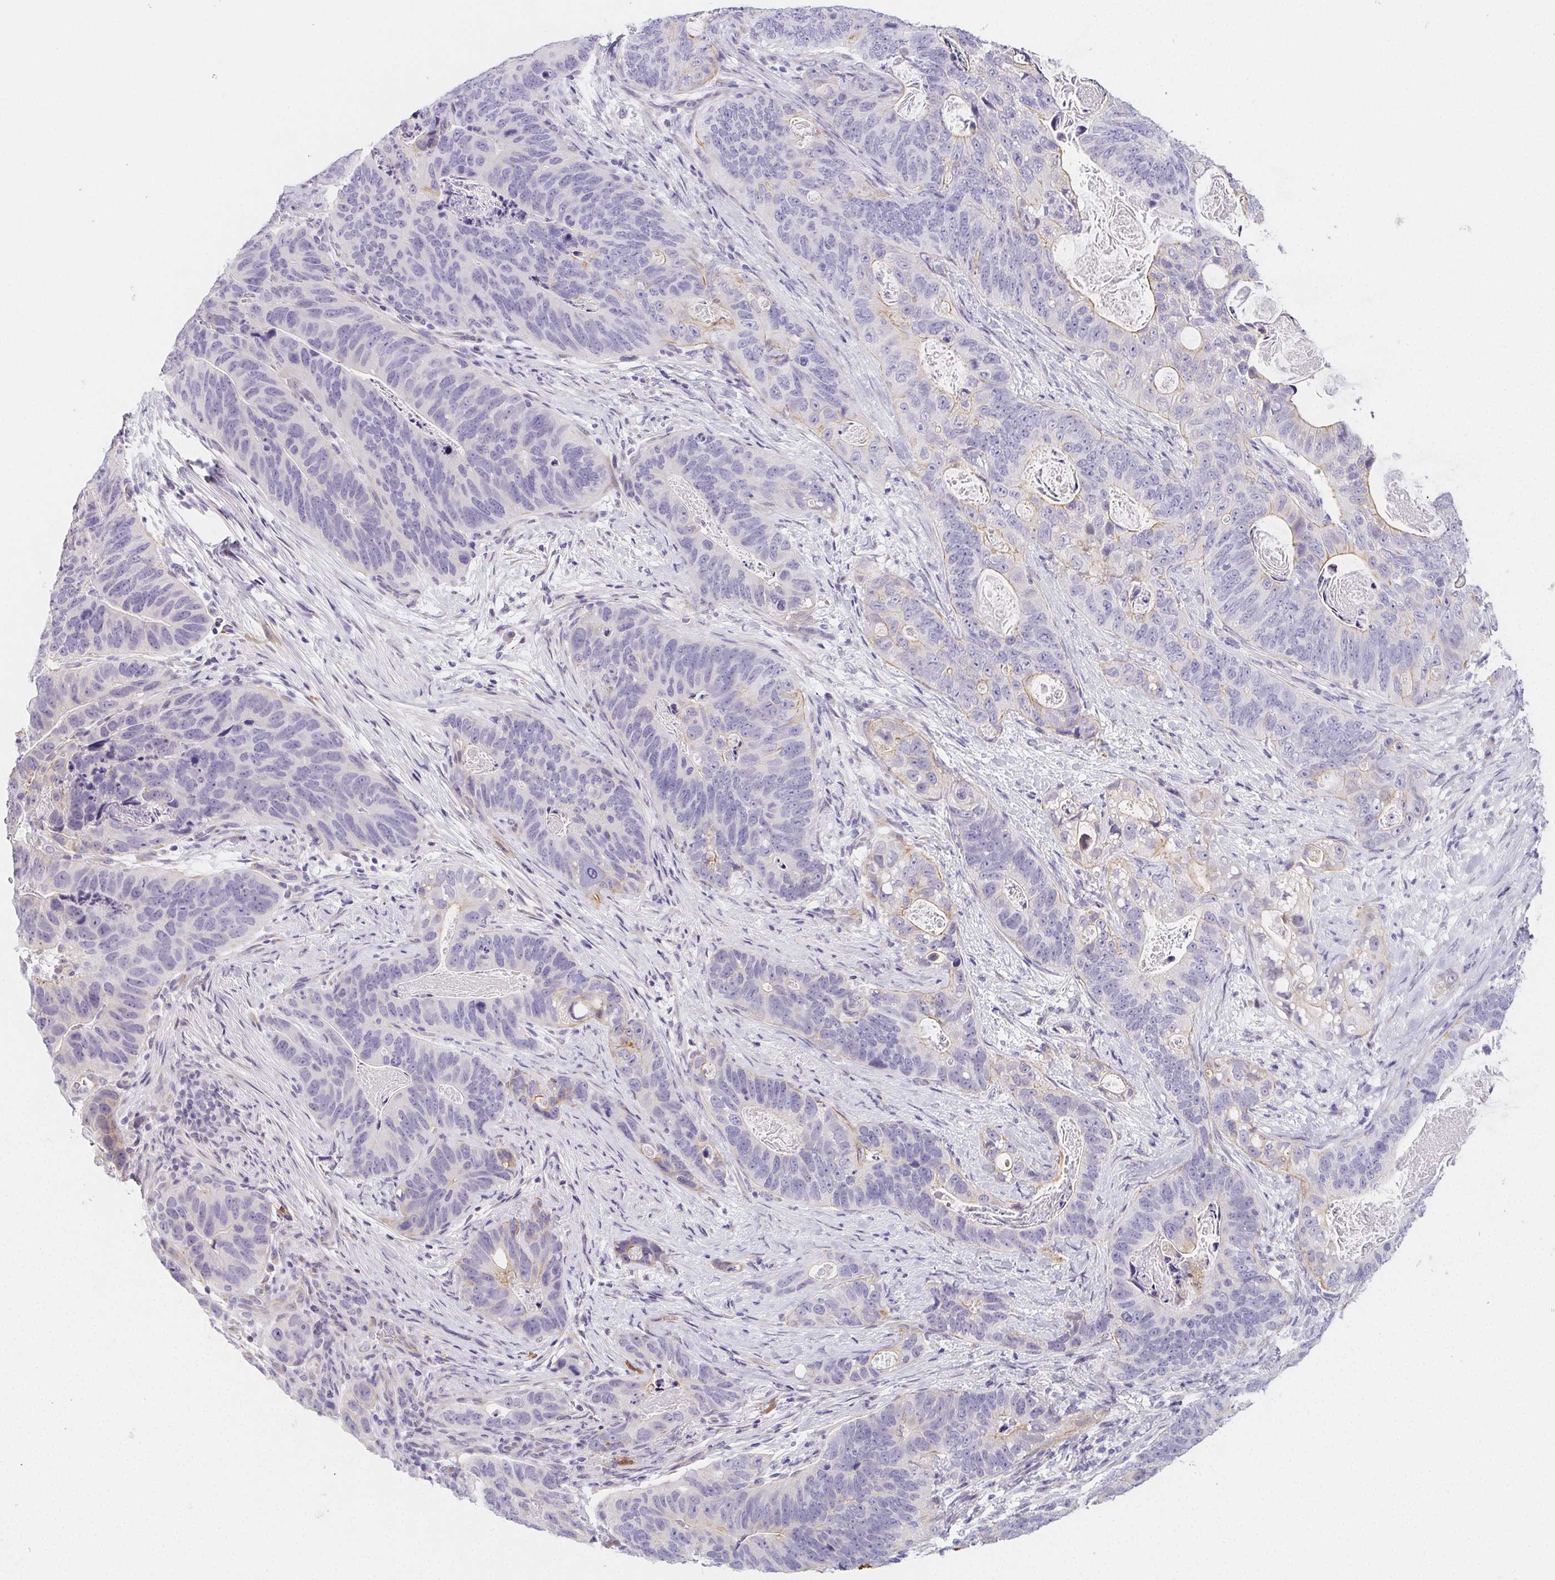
{"staining": {"intensity": "negative", "quantity": "none", "location": "none"}, "tissue": "stomach cancer", "cell_type": "Tumor cells", "image_type": "cancer", "snomed": [{"axis": "morphology", "description": "Normal tissue, NOS"}, {"axis": "morphology", "description": "Adenocarcinoma, NOS"}, {"axis": "topography", "description": "Stomach"}], "caption": "Tumor cells show no significant protein positivity in stomach cancer.", "gene": "ZBBX", "patient": {"sex": "female", "age": 89}}